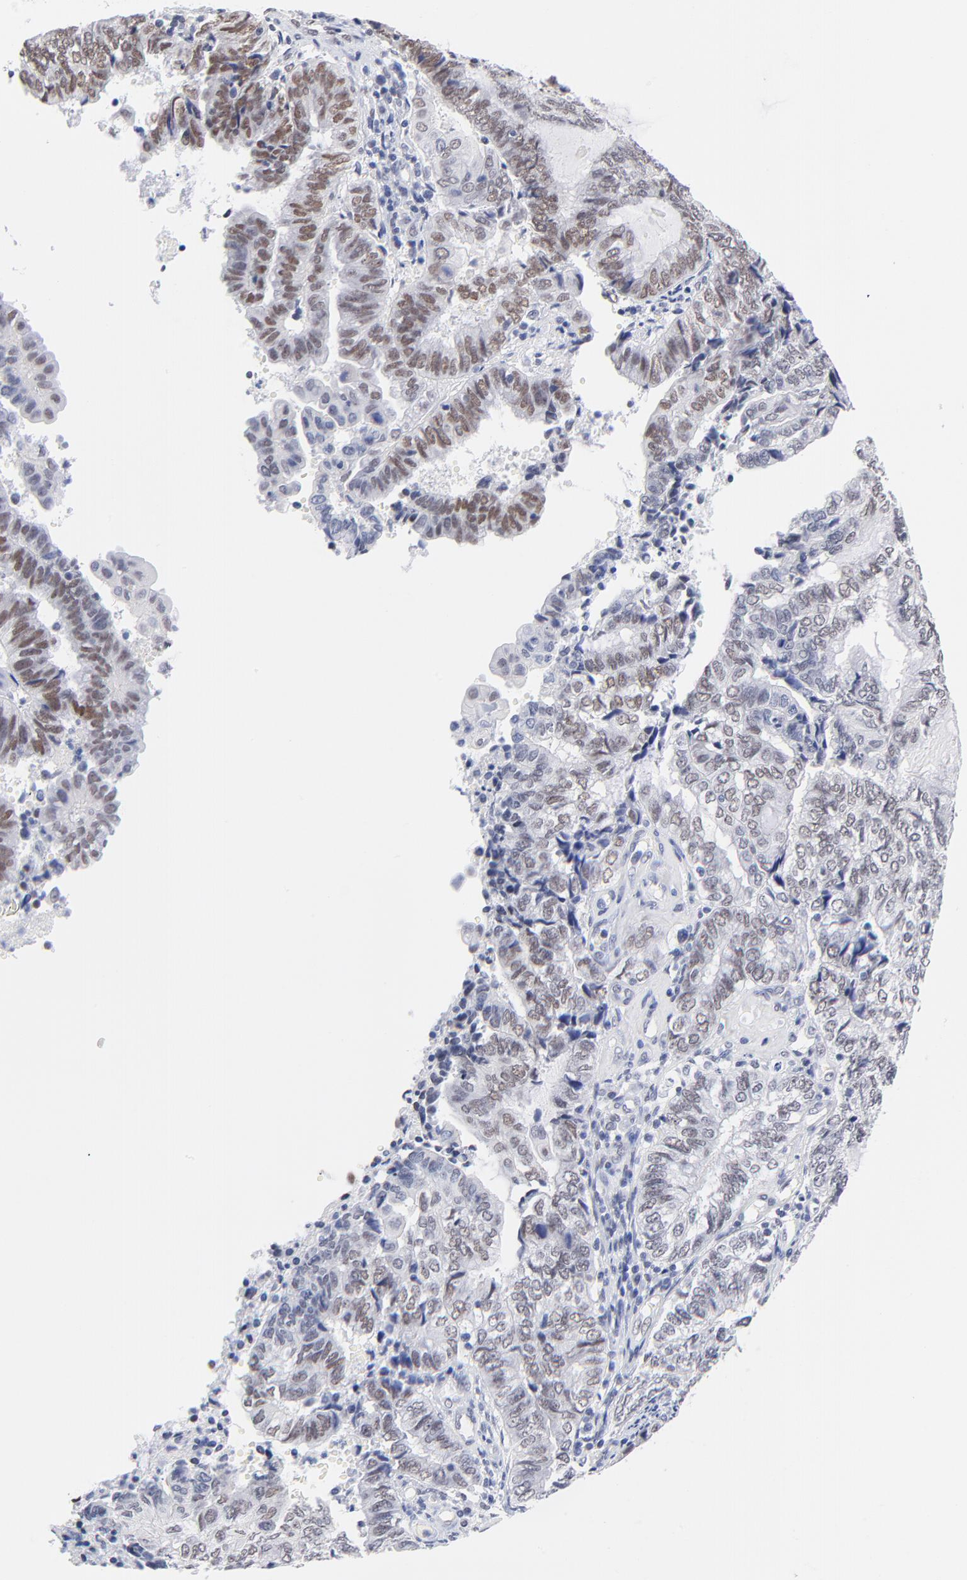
{"staining": {"intensity": "moderate", "quantity": ">75%", "location": "nuclear"}, "tissue": "endometrial cancer", "cell_type": "Tumor cells", "image_type": "cancer", "snomed": [{"axis": "morphology", "description": "Adenocarcinoma, NOS"}, {"axis": "topography", "description": "Uterus"}, {"axis": "topography", "description": "Endometrium"}], "caption": "Immunohistochemistry (IHC) (DAB (3,3'-diaminobenzidine)) staining of endometrial cancer (adenocarcinoma) demonstrates moderate nuclear protein staining in about >75% of tumor cells.", "gene": "ZNF74", "patient": {"sex": "female", "age": 70}}